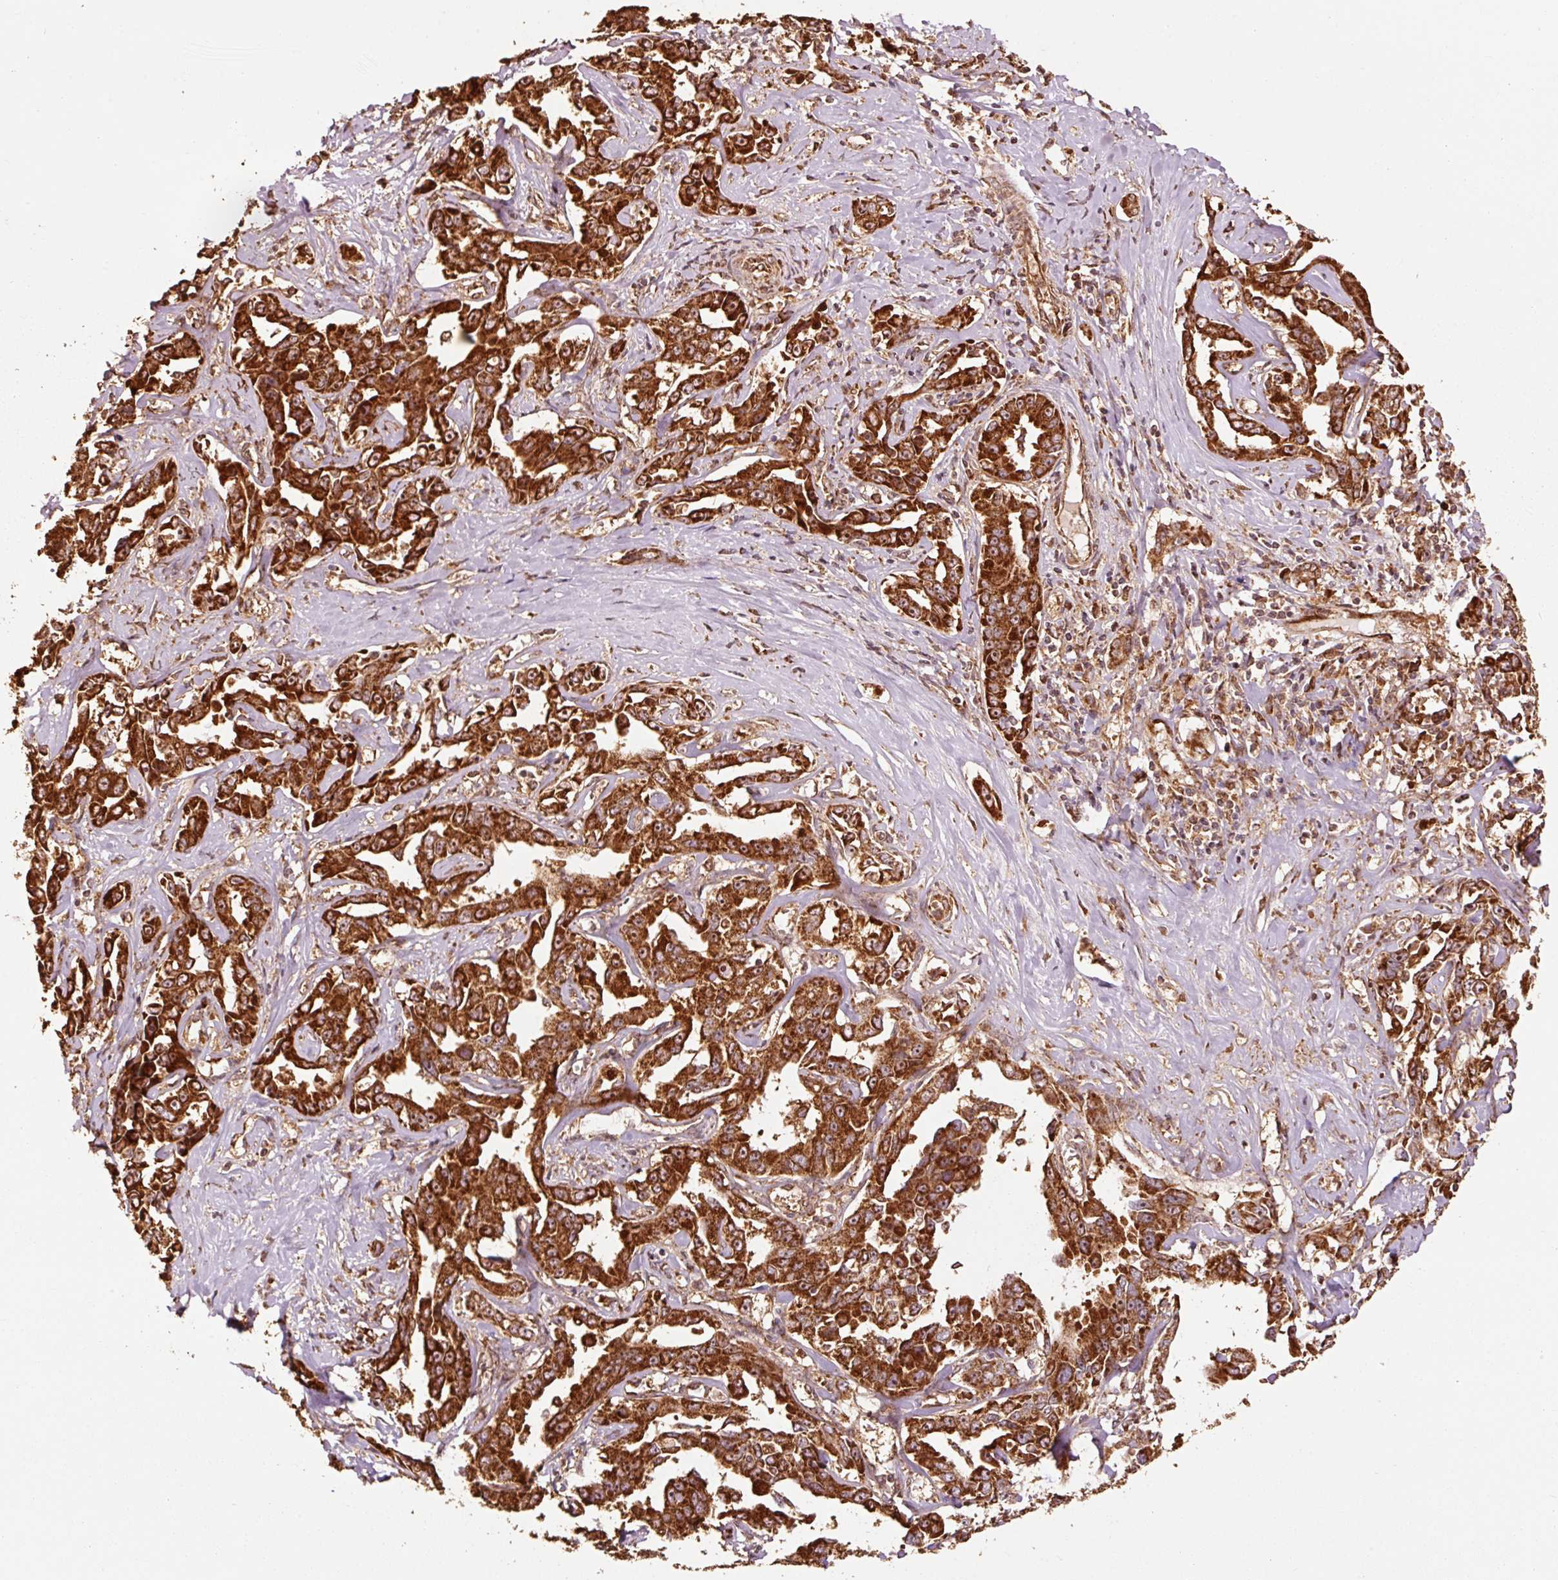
{"staining": {"intensity": "strong", "quantity": ">75%", "location": "cytoplasmic/membranous"}, "tissue": "liver cancer", "cell_type": "Tumor cells", "image_type": "cancer", "snomed": [{"axis": "morphology", "description": "Cholangiocarcinoma"}, {"axis": "topography", "description": "Liver"}], "caption": "Brown immunohistochemical staining in liver cancer (cholangiocarcinoma) exhibits strong cytoplasmic/membranous staining in approximately >75% of tumor cells. (brown staining indicates protein expression, while blue staining denotes nuclei).", "gene": "MRPL16", "patient": {"sex": "male", "age": 59}}